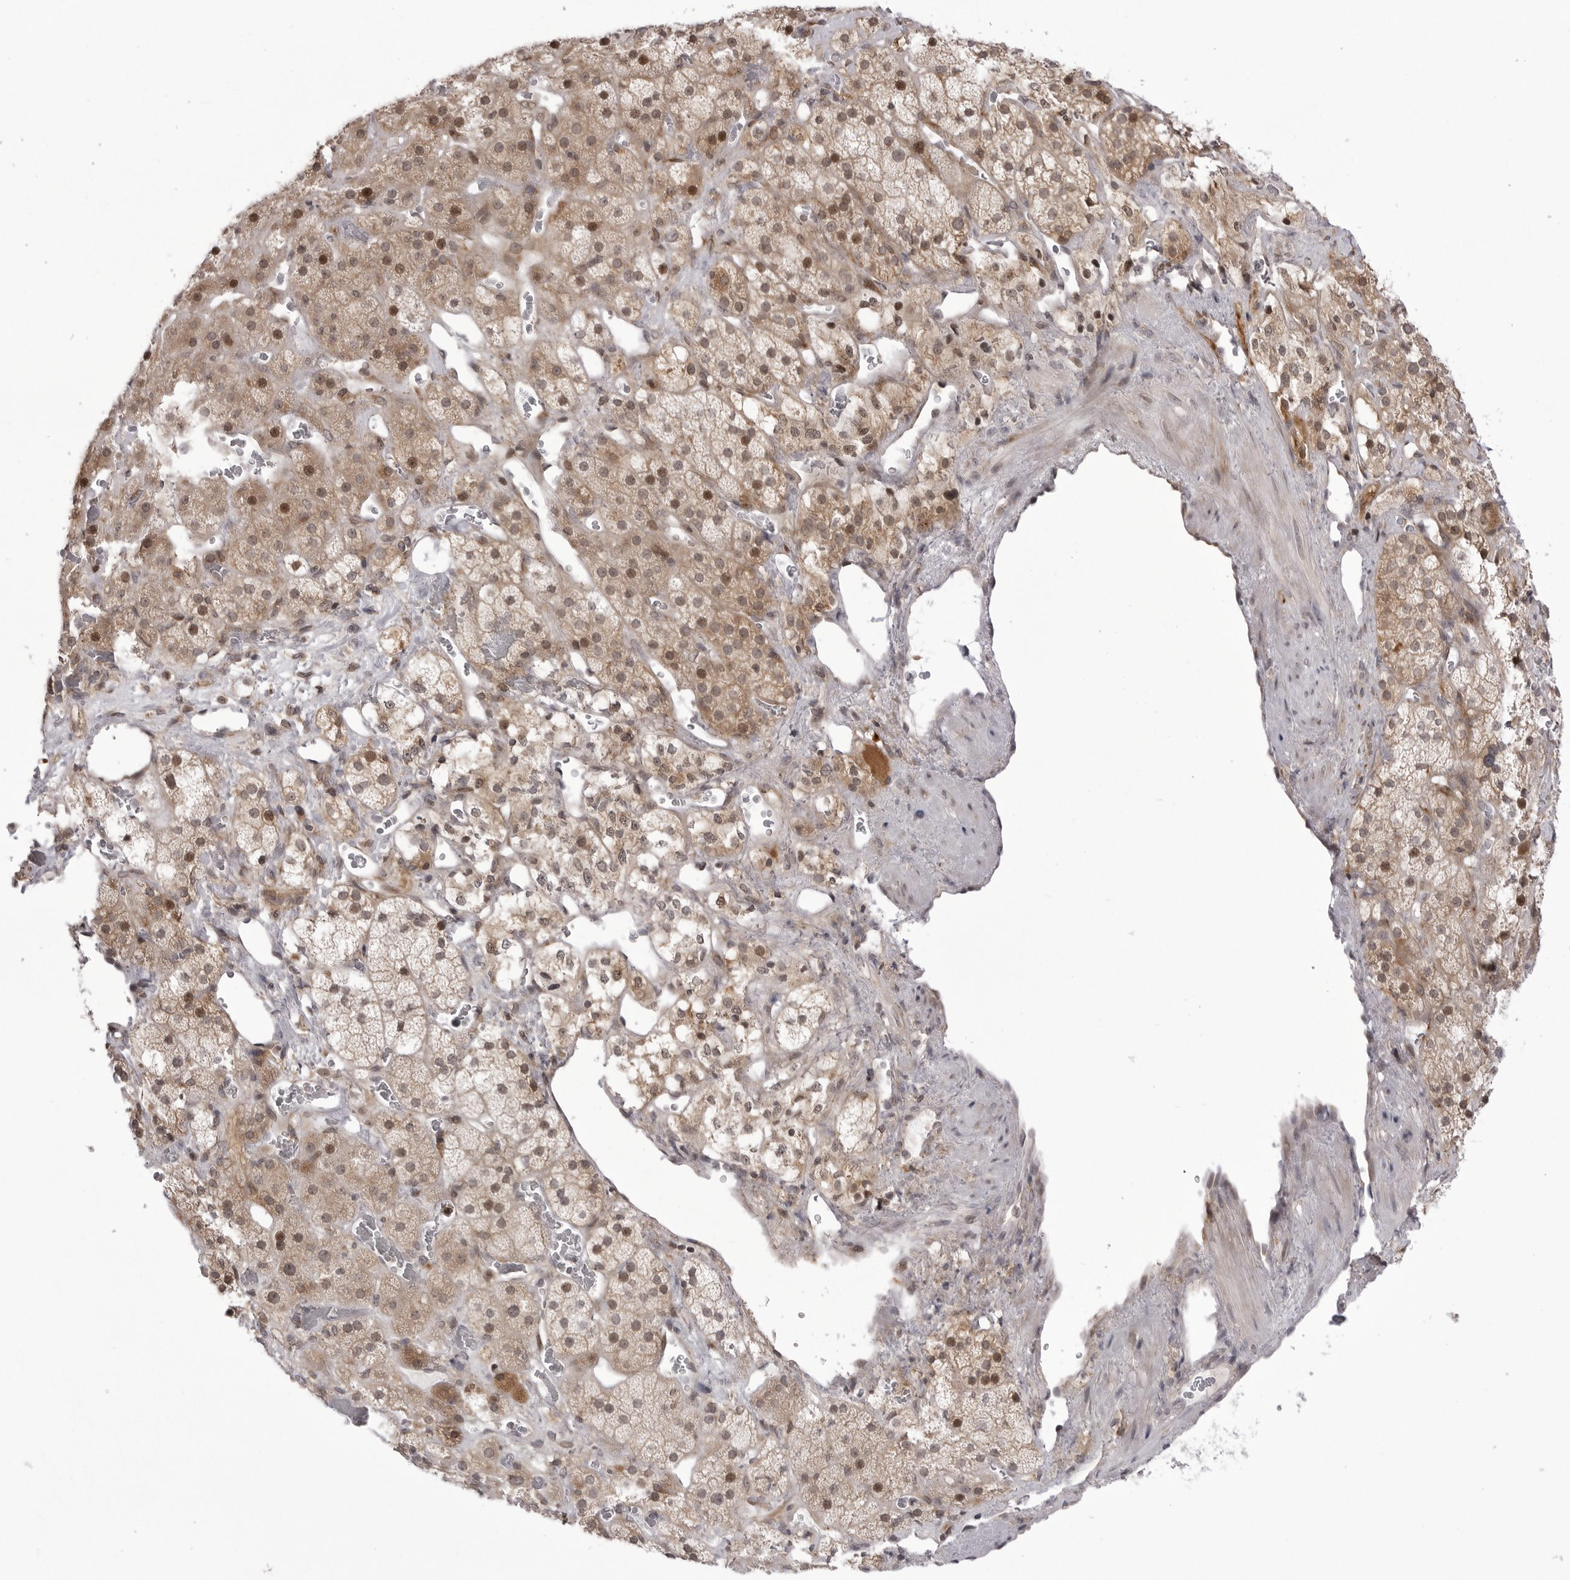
{"staining": {"intensity": "moderate", "quantity": "25%-75%", "location": "cytoplasmic/membranous,nuclear"}, "tissue": "adrenal gland", "cell_type": "Glandular cells", "image_type": "normal", "snomed": [{"axis": "morphology", "description": "Normal tissue, NOS"}, {"axis": "topography", "description": "Adrenal gland"}], "caption": "High-power microscopy captured an immunohistochemistry image of unremarkable adrenal gland, revealing moderate cytoplasmic/membranous,nuclear staining in approximately 25%-75% of glandular cells.", "gene": "PTK2B", "patient": {"sex": "male", "age": 57}}